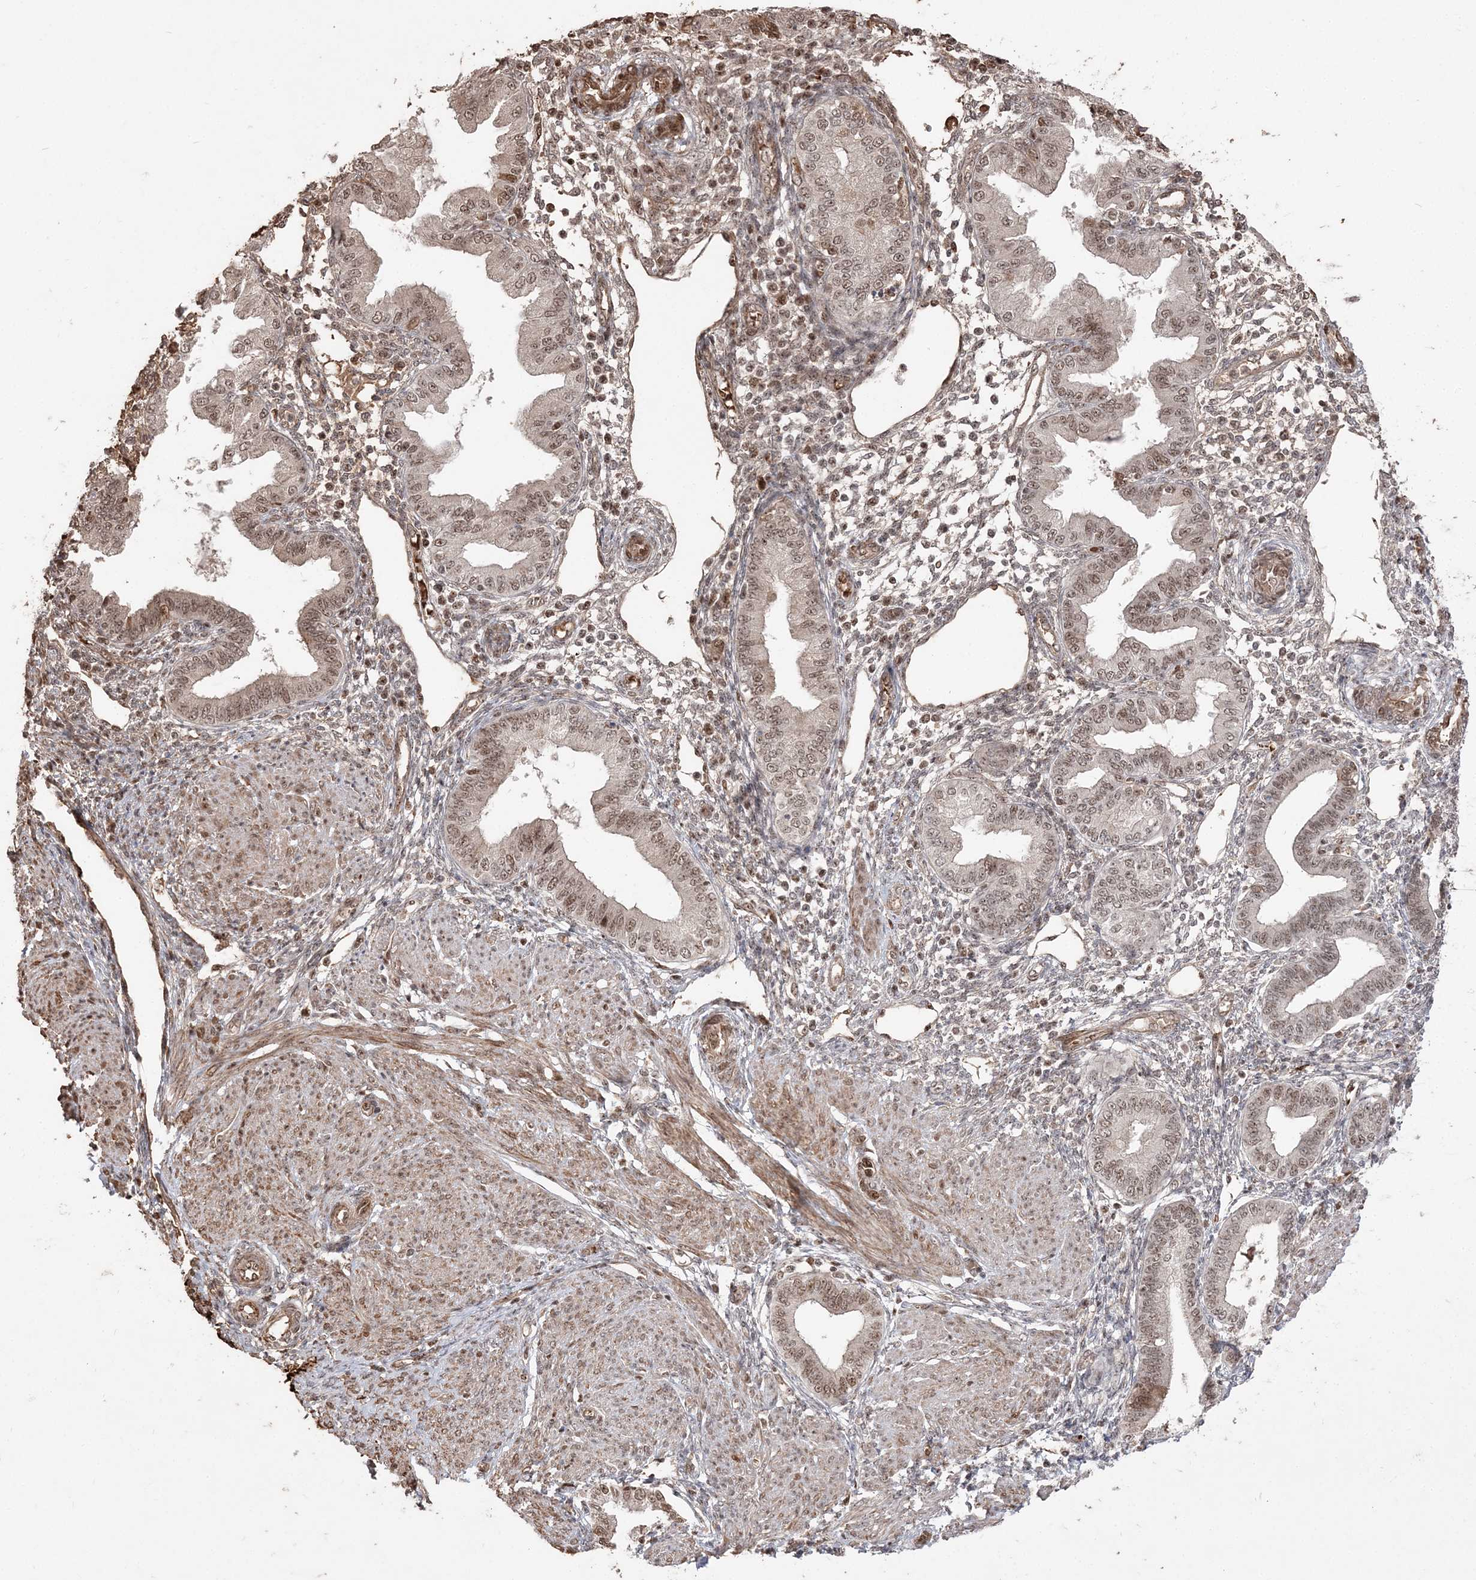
{"staining": {"intensity": "moderate", "quantity": "25%-75%", "location": "cytoplasmic/membranous,nuclear"}, "tissue": "endometrium", "cell_type": "Cells in endometrial stroma", "image_type": "normal", "snomed": [{"axis": "morphology", "description": "Normal tissue, NOS"}, {"axis": "topography", "description": "Endometrium"}], "caption": "This micrograph displays benign endometrium stained with immunohistochemistry to label a protein in brown. The cytoplasmic/membranous,nuclear of cells in endometrial stroma show moderate positivity for the protein. Nuclei are counter-stained blue.", "gene": "RBM17", "patient": {"sex": "female", "age": 53}}